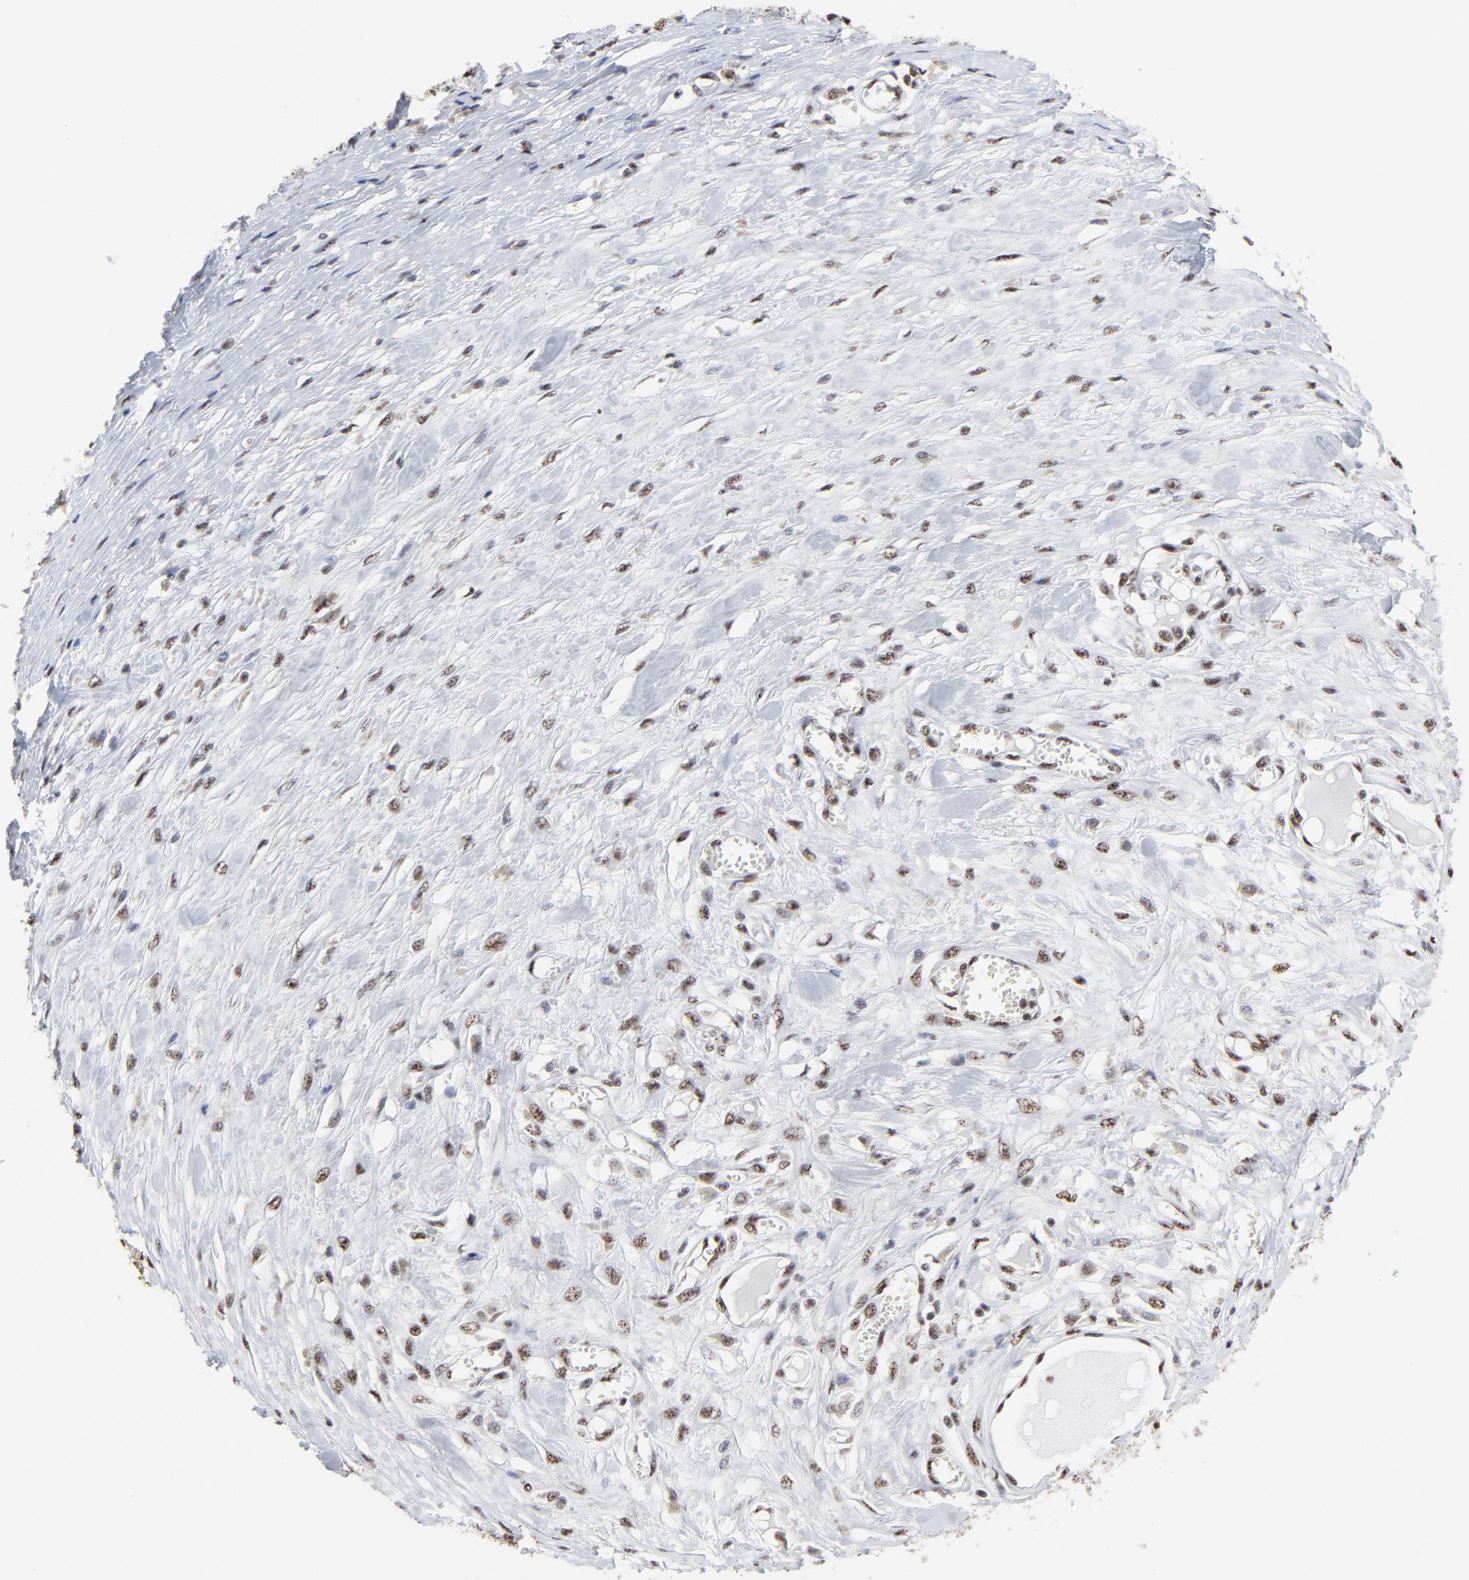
{"staining": {"intensity": "weak", "quantity": ">75%", "location": "nuclear"}, "tissue": "melanoma", "cell_type": "Tumor cells", "image_type": "cancer", "snomed": [{"axis": "morphology", "description": "Malignant melanoma, Metastatic site"}, {"axis": "topography", "description": "Lymph node"}], "caption": "This photomicrograph demonstrates melanoma stained with immunohistochemistry to label a protein in brown. The nuclear of tumor cells show weak positivity for the protein. Nuclei are counter-stained blue.", "gene": "MBD4", "patient": {"sex": "male", "age": 59}}